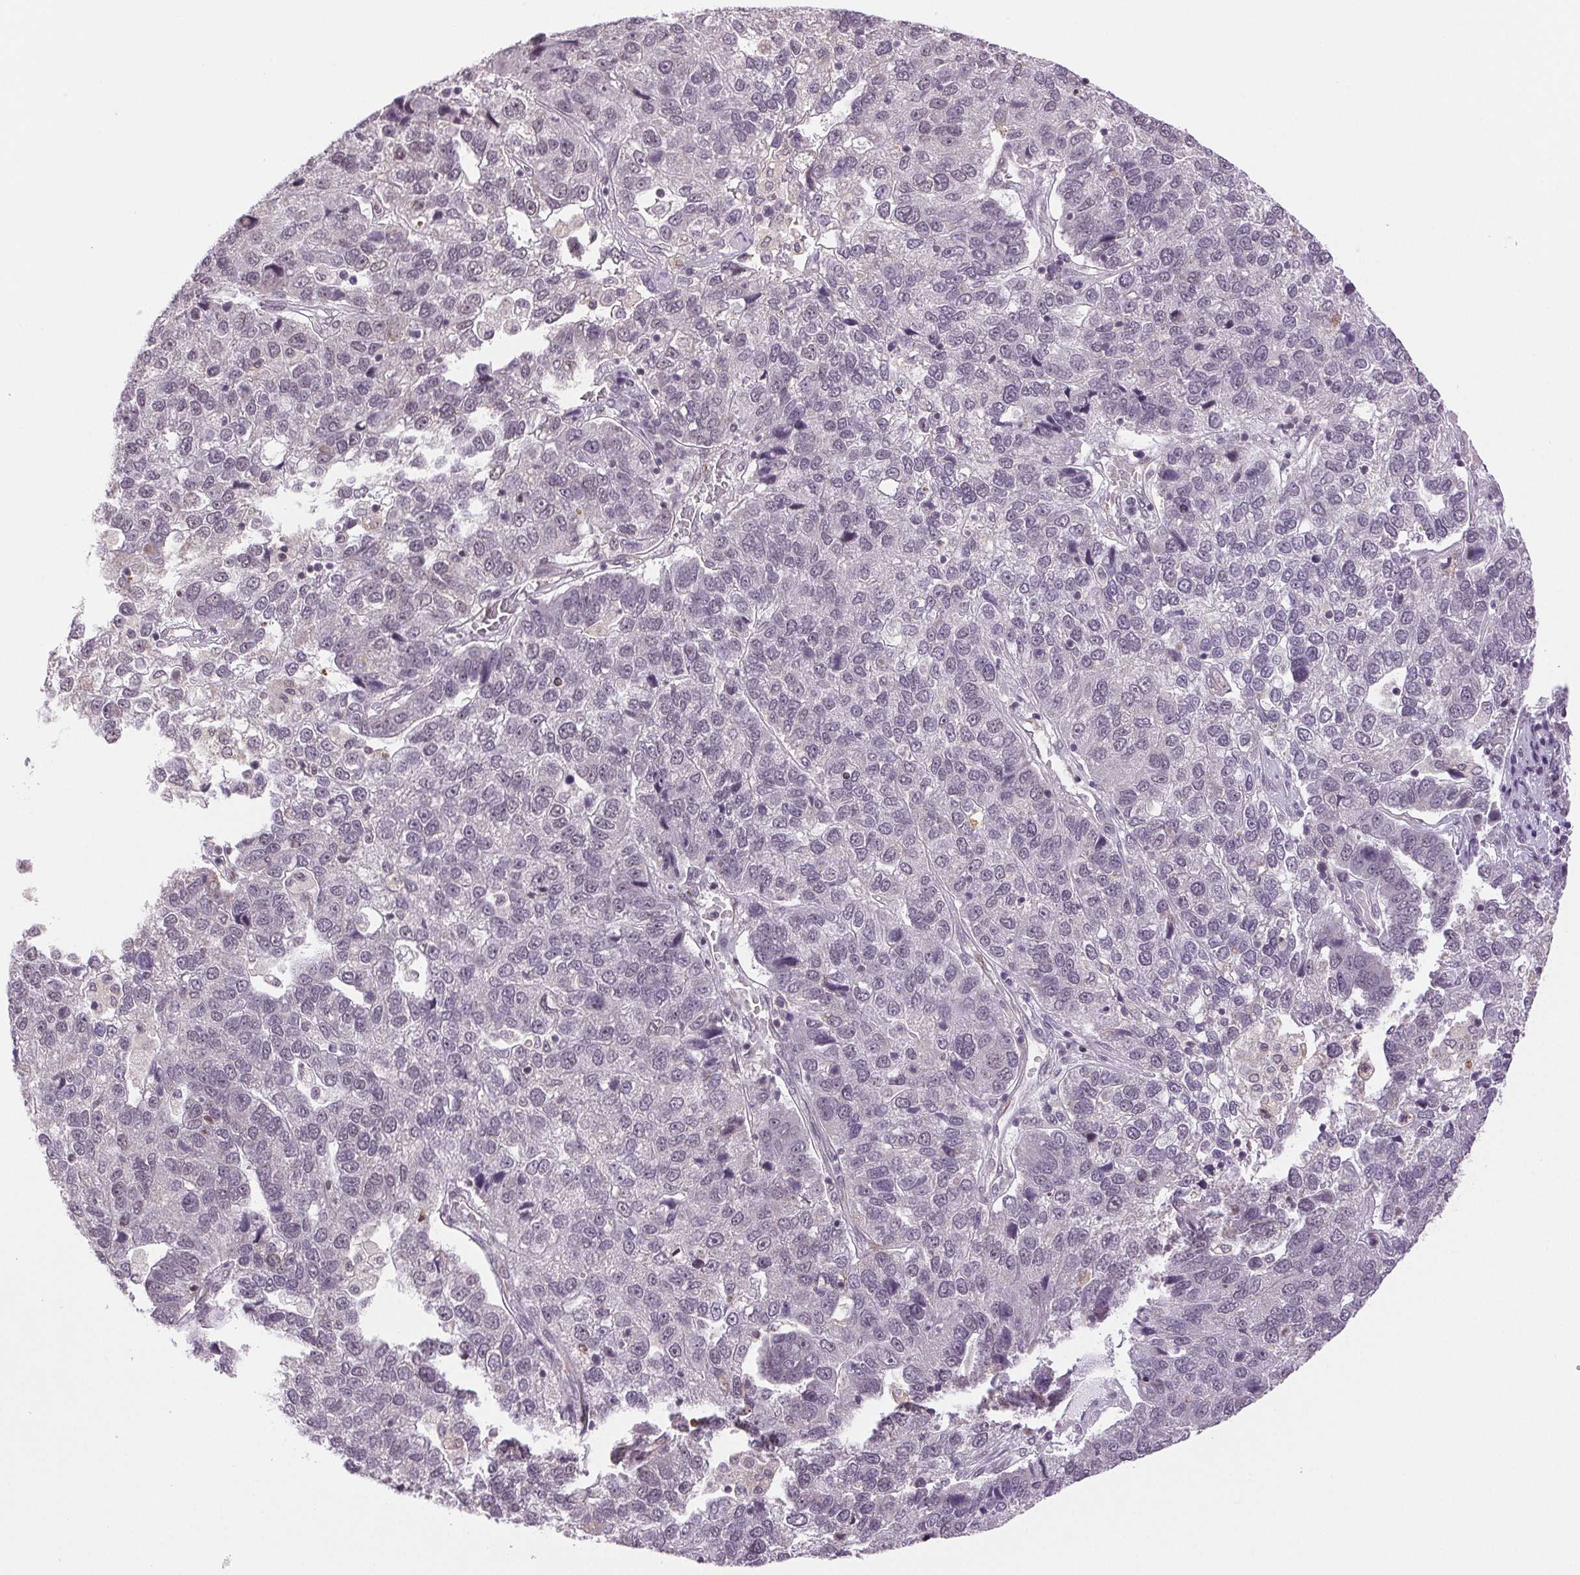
{"staining": {"intensity": "weak", "quantity": "<25%", "location": "nuclear"}, "tissue": "pancreatic cancer", "cell_type": "Tumor cells", "image_type": "cancer", "snomed": [{"axis": "morphology", "description": "Adenocarcinoma, NOS"}, {"axis": "topography", "description": "Pancreas"}], "caption": "This is a photomicrograph of immunohistochemistry (IHC) staining of pancreatic cancer, which shows no expression in tumor cells. (Brightfield microscopy of DAB (3,3'-diaminobenzidine) immunohistochemistry at high magnification).", "gene": "GRHL3", "patient": {"sex": "female", "age": 61}}